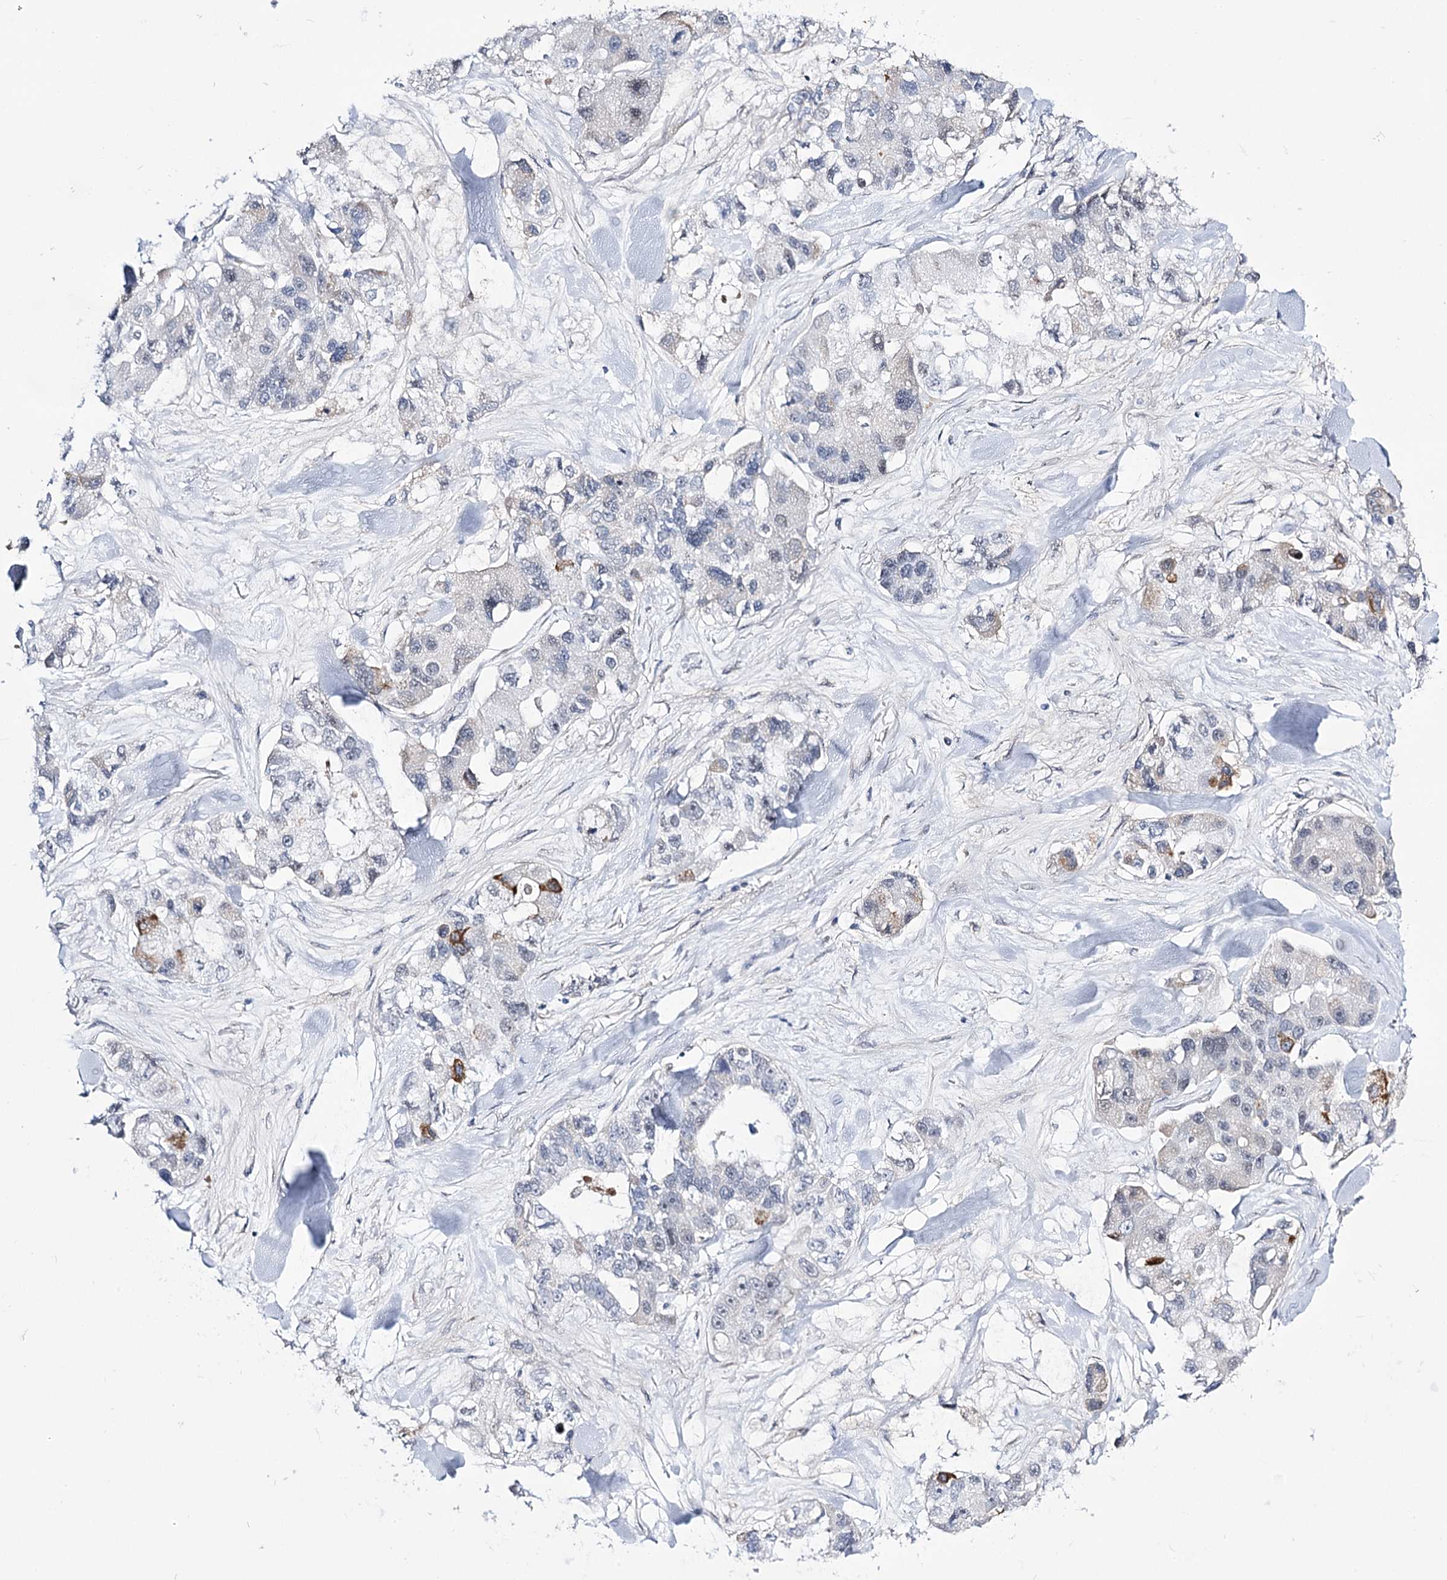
{"staining": {"intensity": "moderate", "quantity": "<25%", "location": "cytoplasmic/membranous"}, "tissue": "lung cancer", "cell_type": "Tumor cells", "image_type": "cancer", "snomed": [{"axis": "morphology", "description": "Adenocarcinoma, NOS"}, {"axis": "topography", "description": "Lung"}], "caption": "Lung cancer stained for a protein reveals moderate cytoplasmic/membranous positivity in tumor cells.", "gene": "RBM15B", "patient": {"sex": "female", "age": 54}}